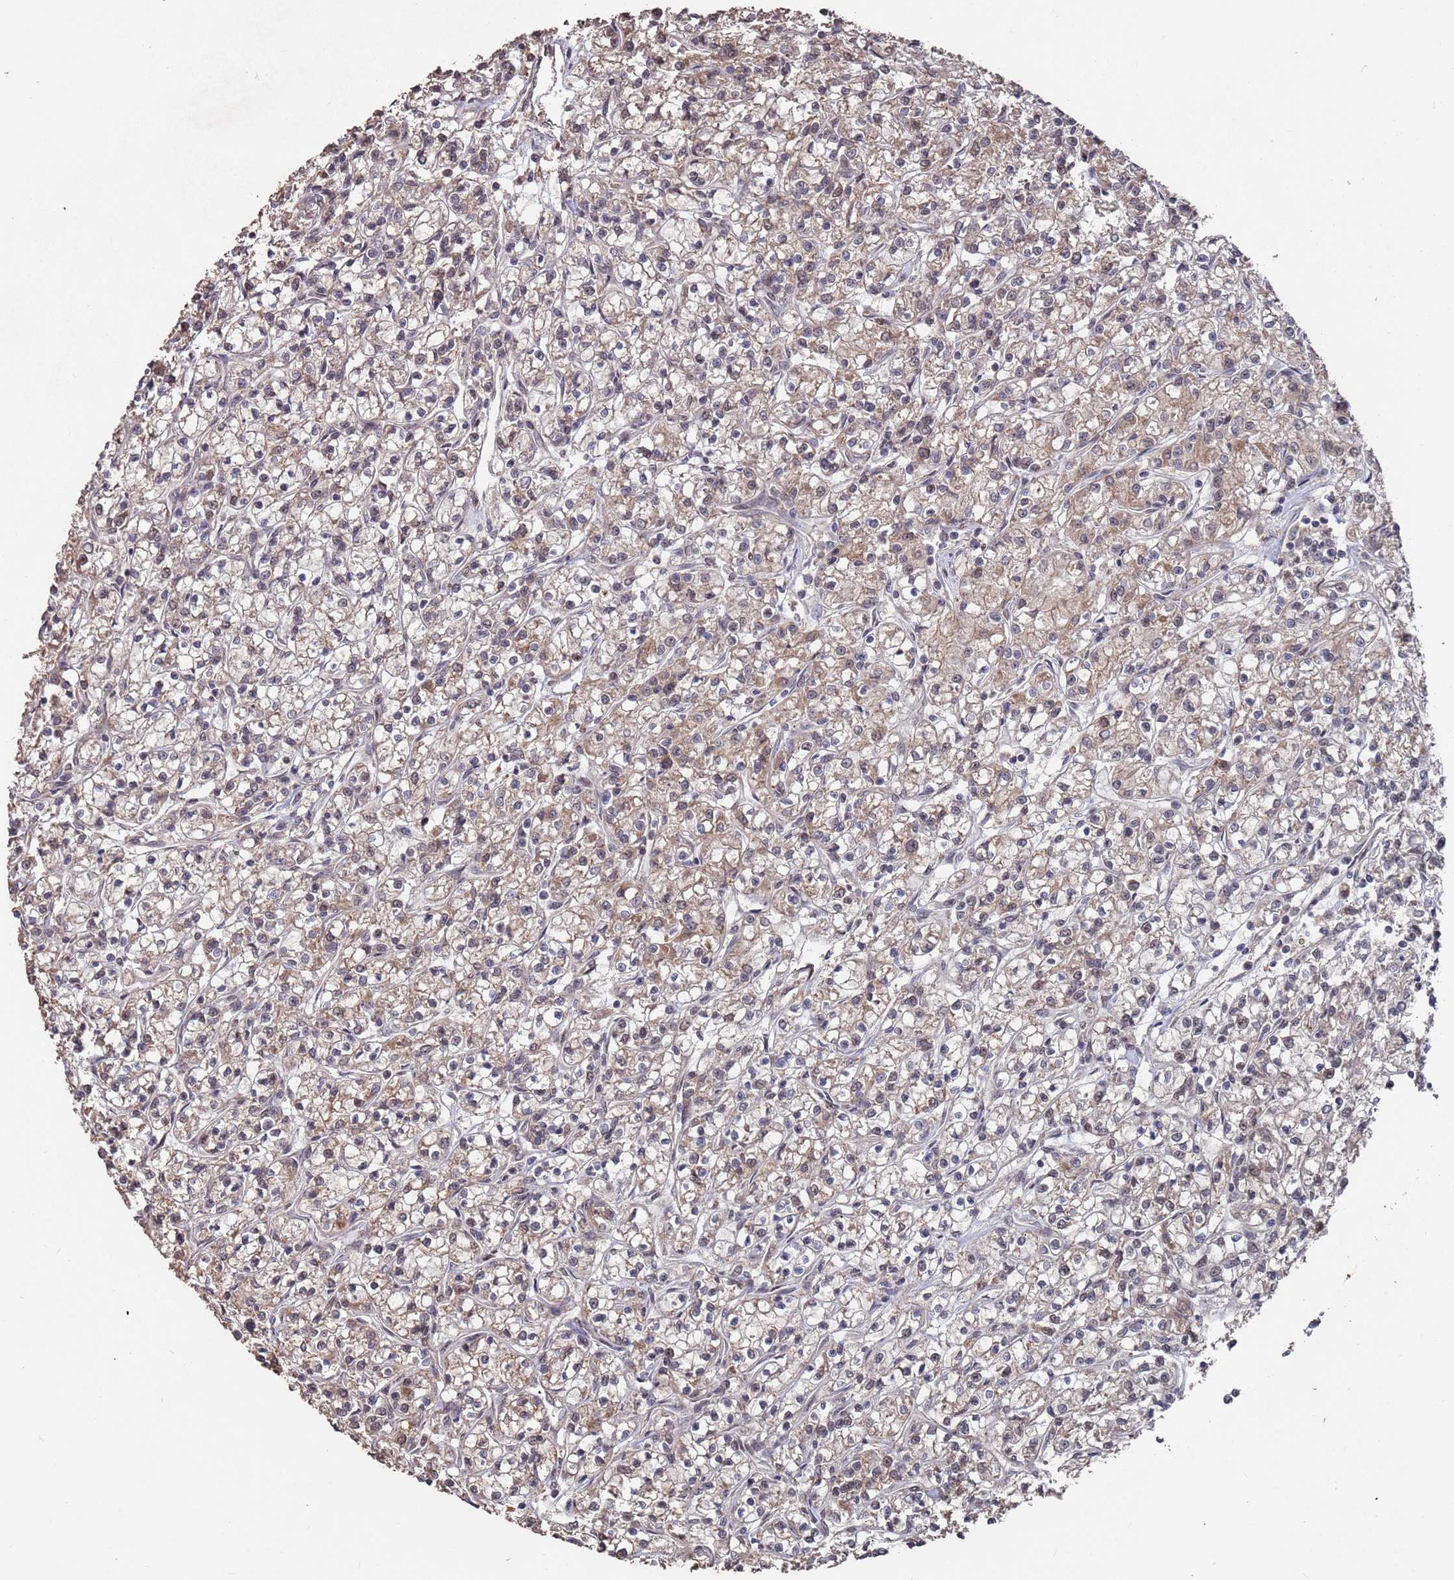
{"staining": {"intensity": "weak", "quantity": ">75%", "location": "cytoplasmic/membranous"}, "tissue": "renal cancer", "cell_type": "Tumor cells", "image_type": "cancer", "snomed": [{"axis": "morphology", "description": "Adenocarcinoma, NOS"}, {"axis": "topography", "description": "Kidney"}], "caption": "Tumor cells display low levels of weak cytoplasmic/membranous staining in approximately >75% of cells in renal cancer.", "gene": "PRR7", "patient": {"sex": "female", "age": 59}}